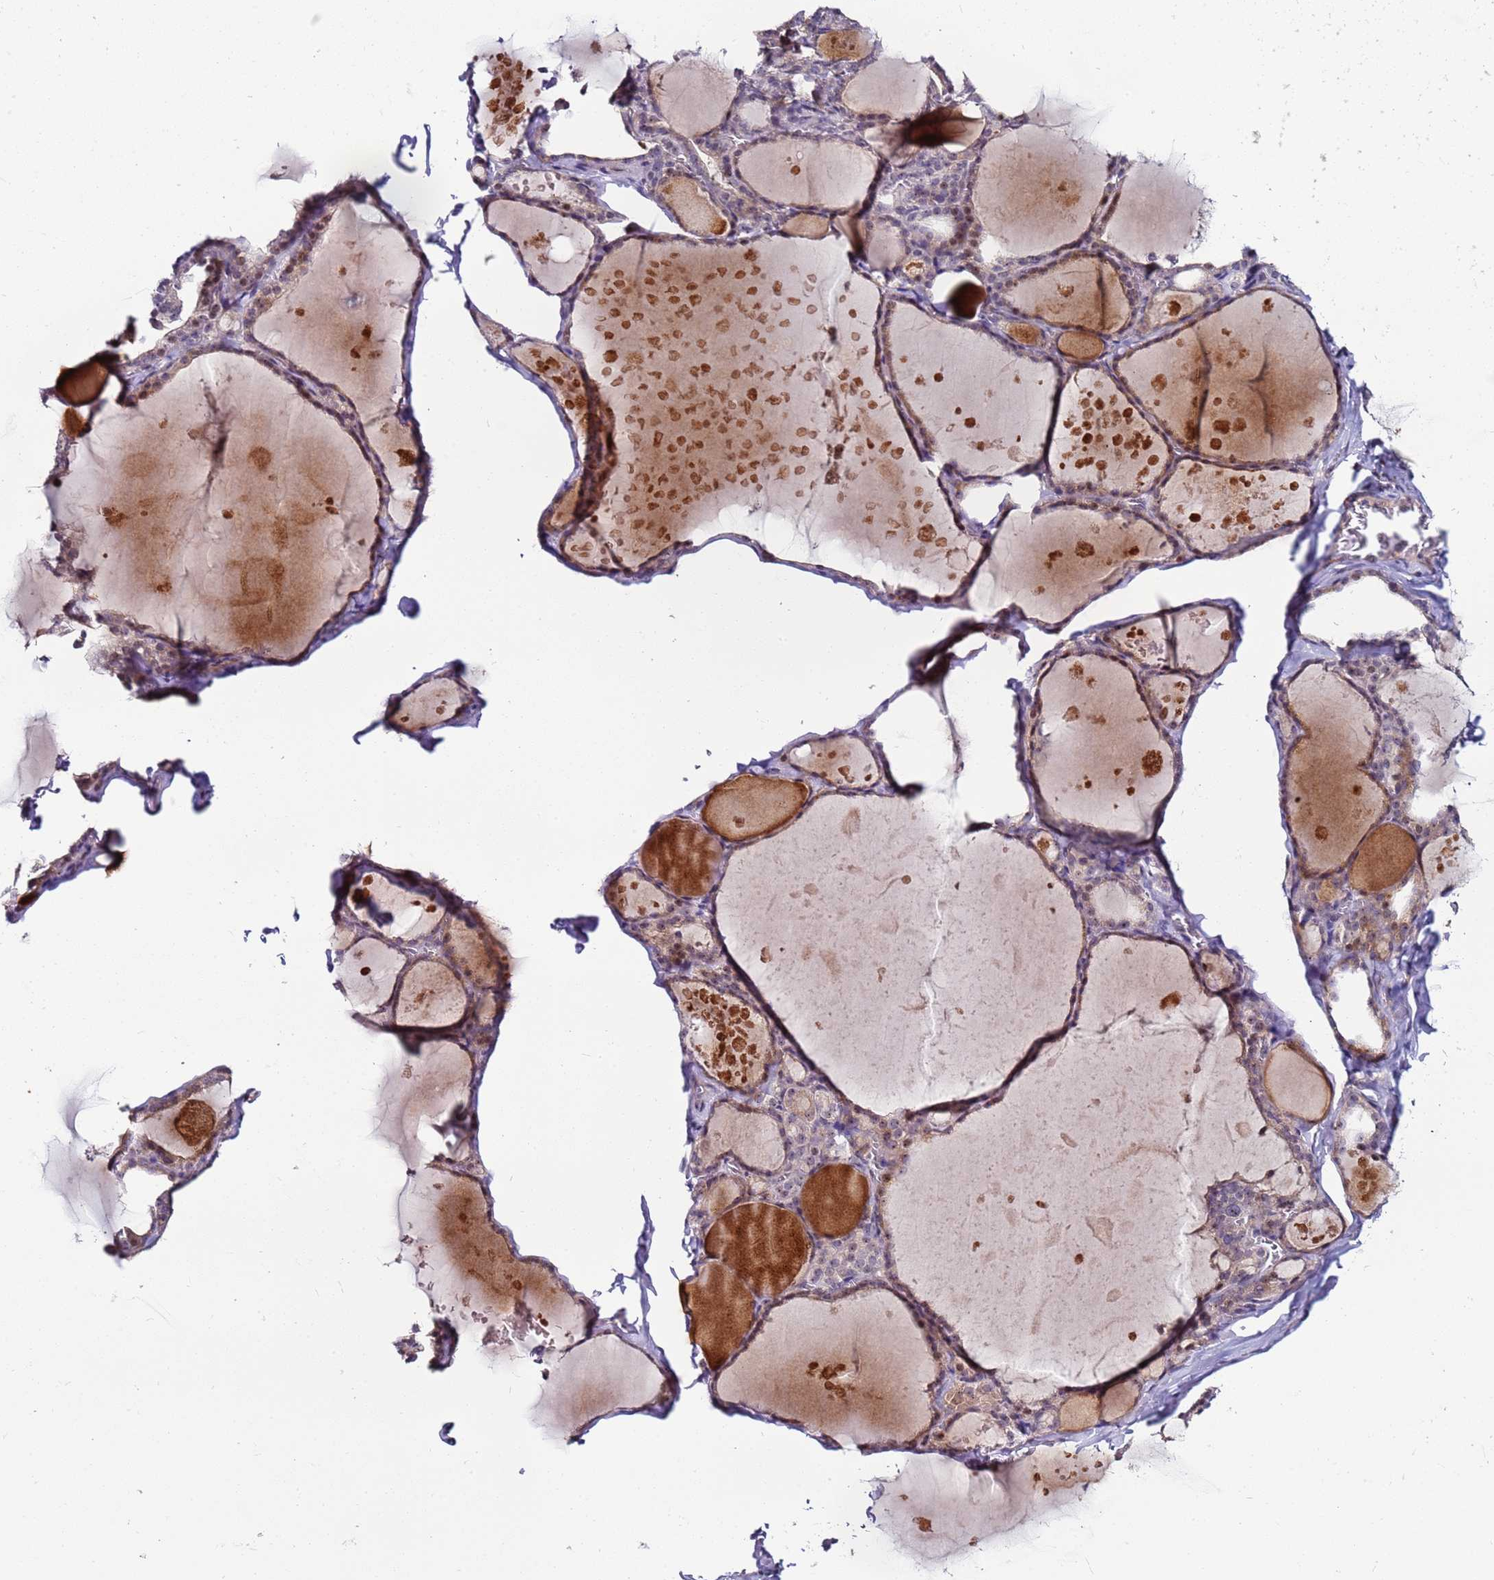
{"staining": {"intensity": "weak", "quantity": "25%-75%", "location": "nuclear"}, "tissue": "thyroid gland", "cell_type": "Glandular cells", "image_type": "normal", "snomed": [{"axis": "morphology", "description": "Normal tissue, NOS"}, {"axis": "topography", "description": "Thyroid gland"}], "caption": "Weak nuclear positivity for a protein is seen in about 25%-75% of glandular cells of unremarkable thyroid gland using immunohistochemistry (IHC).", "gene": "KRI1", "patient": {"sex": "male", "age": 56}}